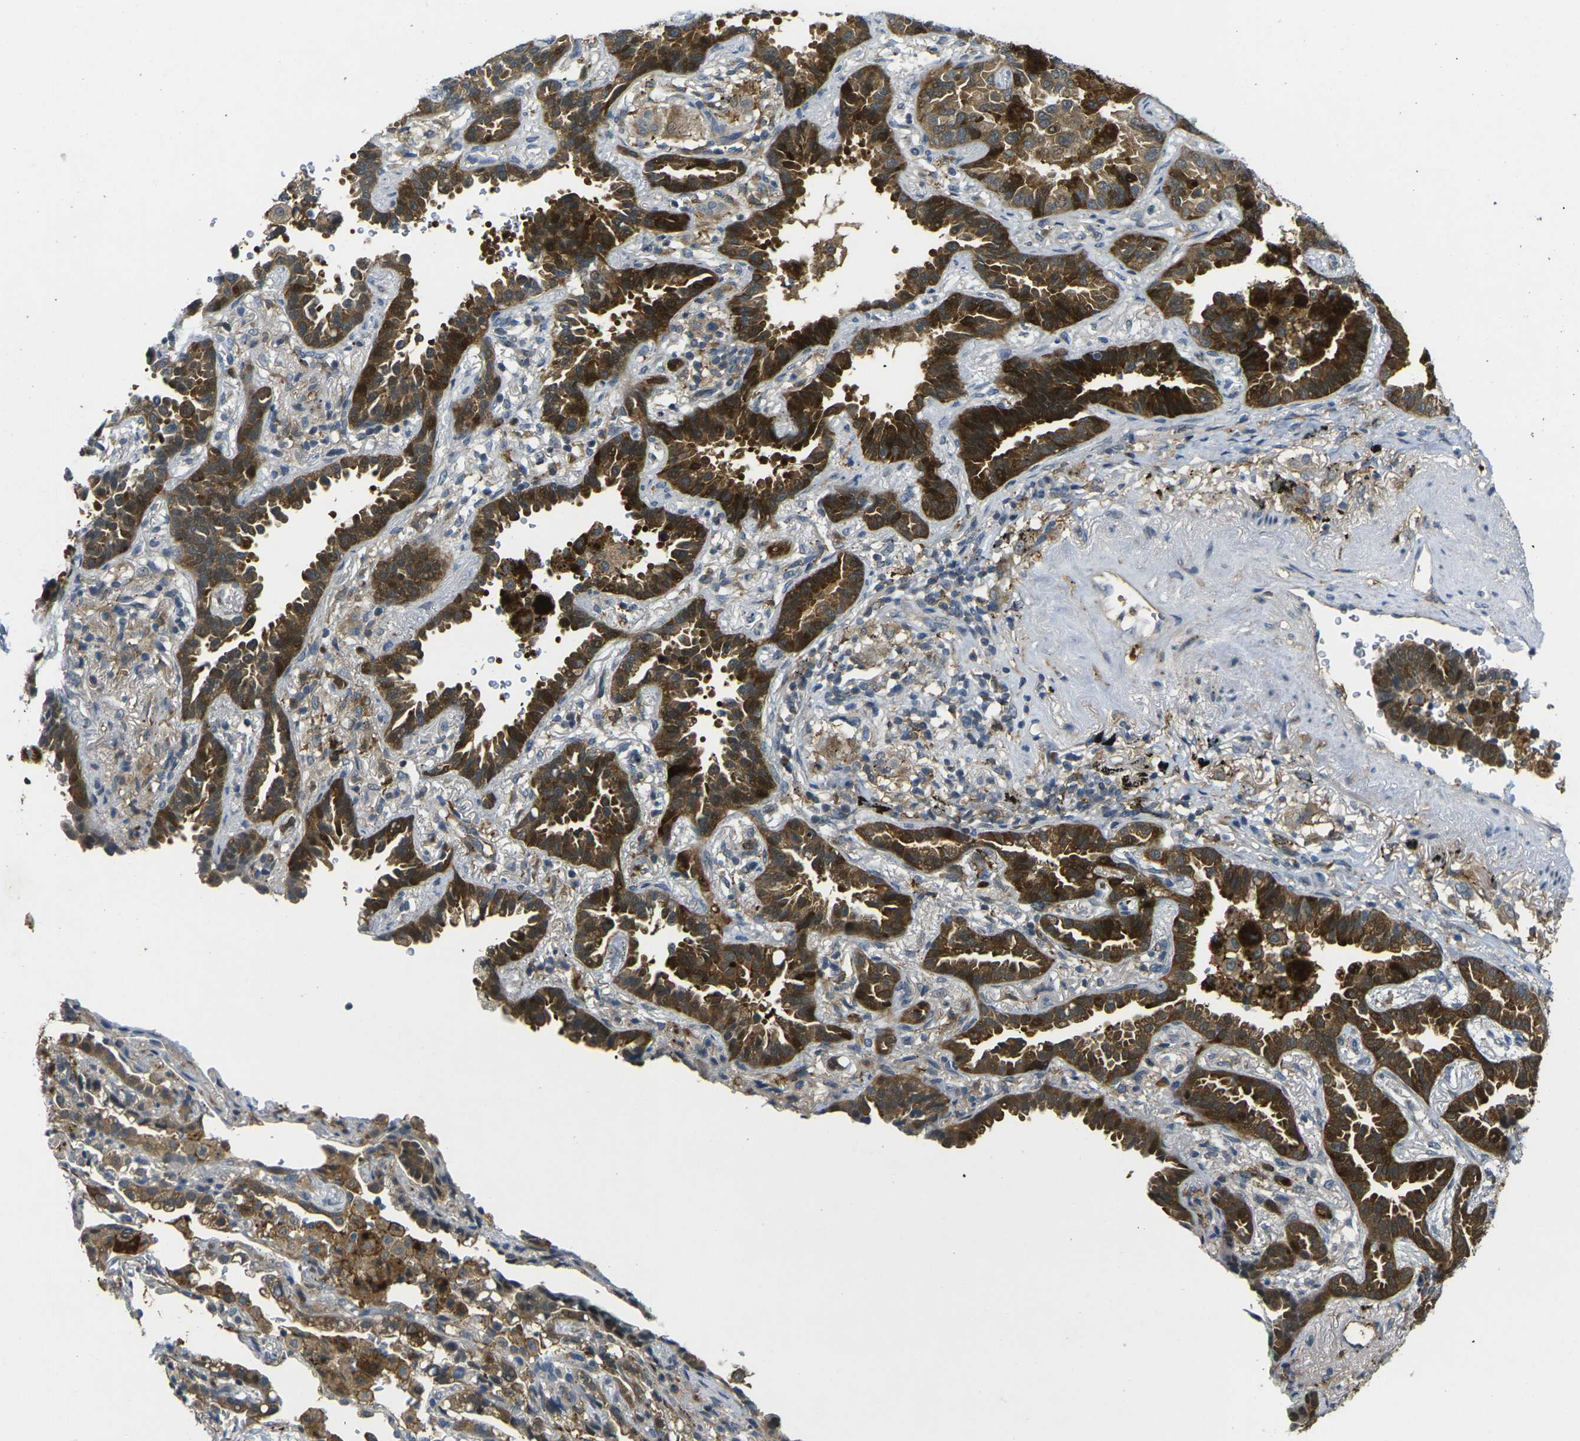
{"staining": {"intensity": "strong", "quantity": "25%-75%", "location": "cytoplasmic/membranous,nuclear"}, "tissue": "lung cancer", "cell_type": "Tumor cells", "image_type": "cancer", "snomed": [{"axis": "morphology", "description": "Normal tissue, NOS"}, {"axis": "morphology", "description": "Adenocarcinoma, NOS"}, {"axis": "topography", "description": "Lung"}], "caption": "Tumor cells demonstrate high levels of strong cytoplasmic/membranous and nuclear expression in about 25%-75% of cells in lung adenocarcinoma.", "gene": "PIGL", "patient": {"sex": "male", "age": 59}}